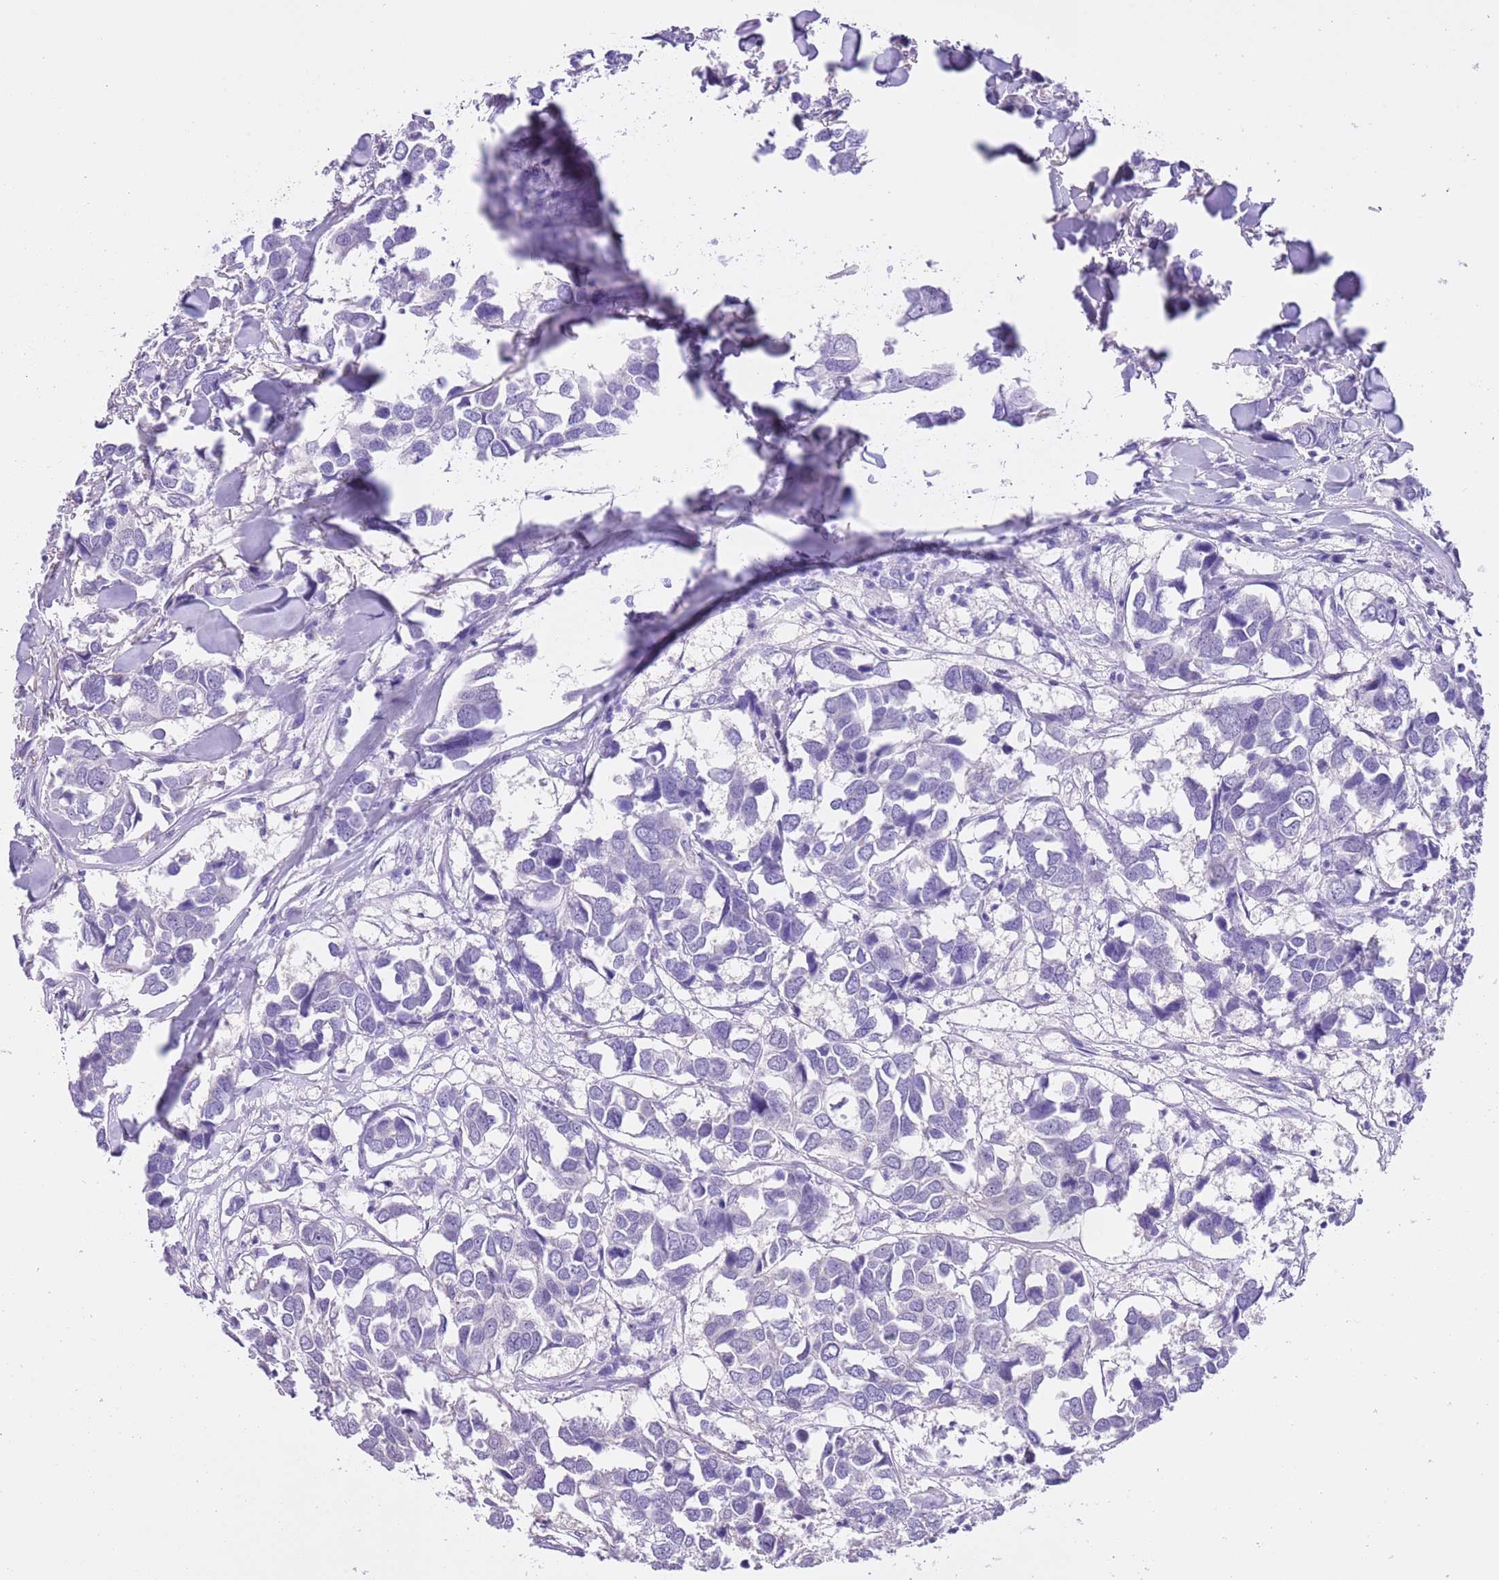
{"staining": {"intensity": "negative", "quantity": "none", "location": "none"}, "tissue": "breast cancer", "cell_type": "Tumor cells", "image_type": "cancer", "snomed": [{"axis": "morphology", "description": "Duct carcinoma"}, {"axis": "topography", "description": "Breast"}], "caption": "Immunohistochemical staining of breast cancer exhibits no significant expression in tumor cells.", "gene": "TMEM185B", "patient": {"sex": "female", "age": 83}}